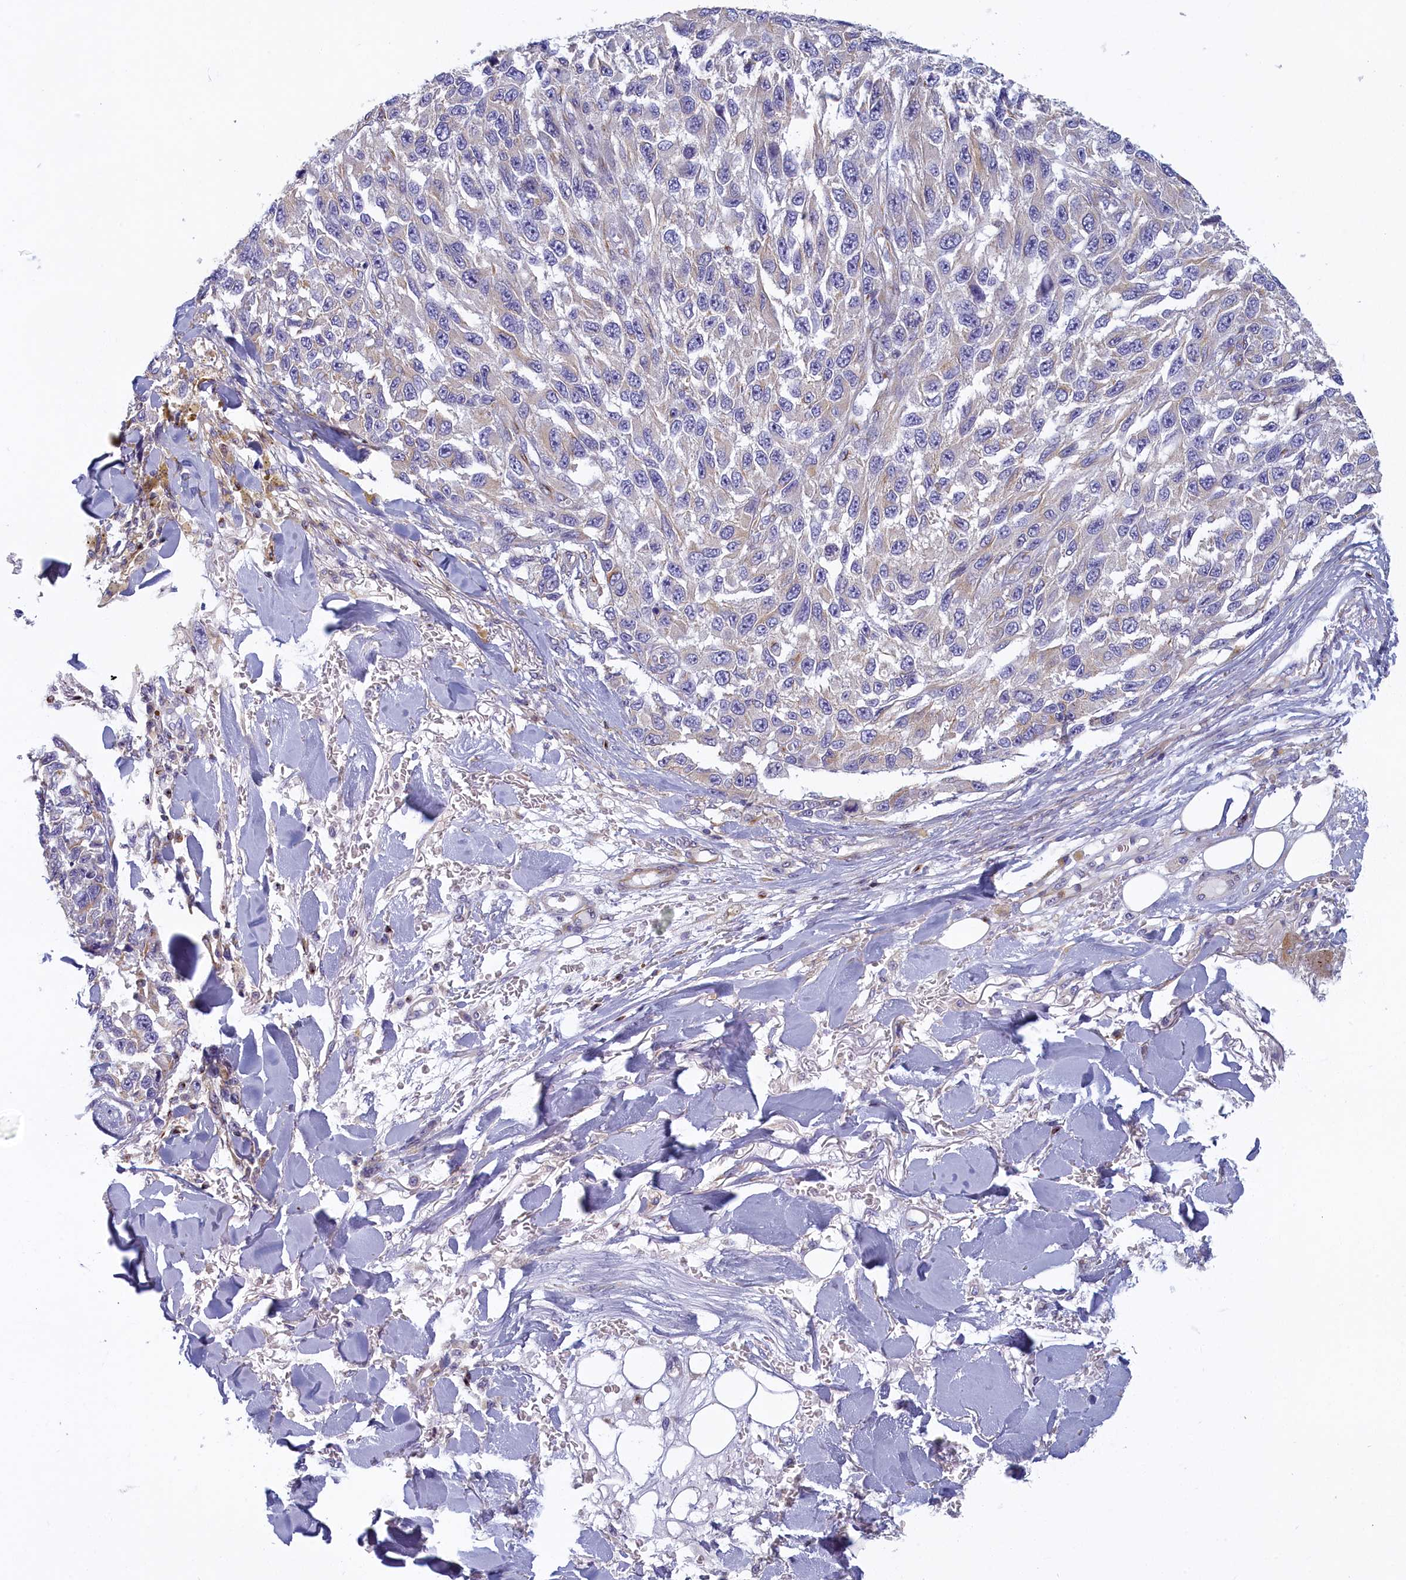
{"staining": {"intensity": "negative", "quantity": "none", "location": "none"}, "tissue": "melanoma", "cell_type": "Tumor cells", "image_type": "cancer", "snomed": [{"axis": "morphology", "description": "Normal tissue, NOS"}, {"axis": "morphology", "description": "Malignant melanoma, NOS"}, {"axis": "topography", "description": "Skin"}], "caption": "Tumor cells show no significant protein expression in malignant melanoma.", "gene": "NOL10", "patient": {"sex": "female", "age": 96}}